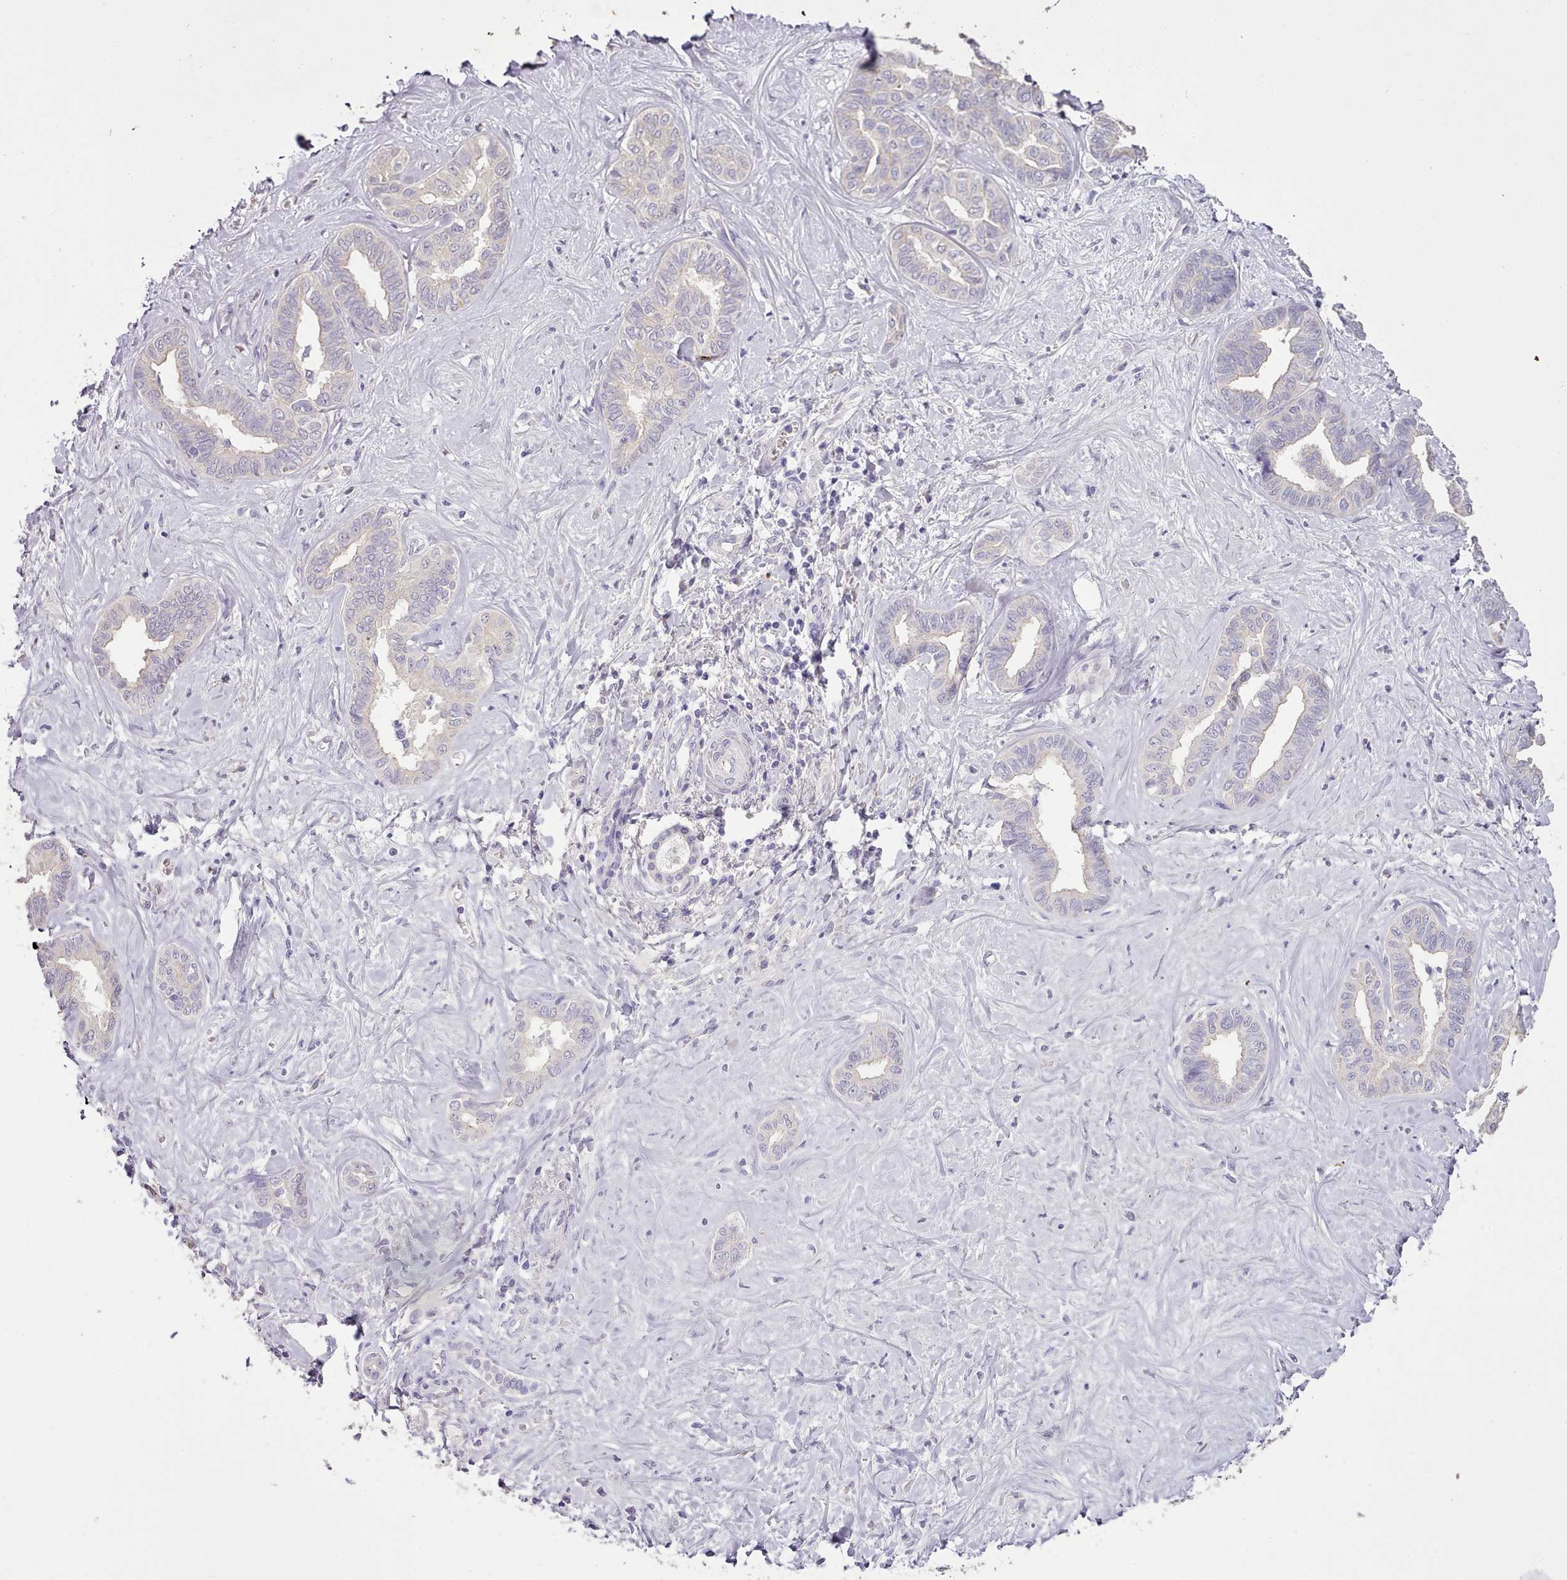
{"staining": {"intensity": "negative", "quantity": "none", "location": "none"}, "tissue": "liver cancer", "cell_type": "Tumor cells", "image_type": "cancer", "snomed": [{"axis": "morphology", "description": "Cholangiocarcinoma"}, {"axis": "topography", "description": "Liver"}], "caption": "Tumor cells show no significant staining in liver cancer (cholangiocarcinoma). (DAB immunohistochemistry (IHC) with hematoxylin counter stain).", "gene": "BLOC1S2", "patient": {"sex": "female", "age": 77}}